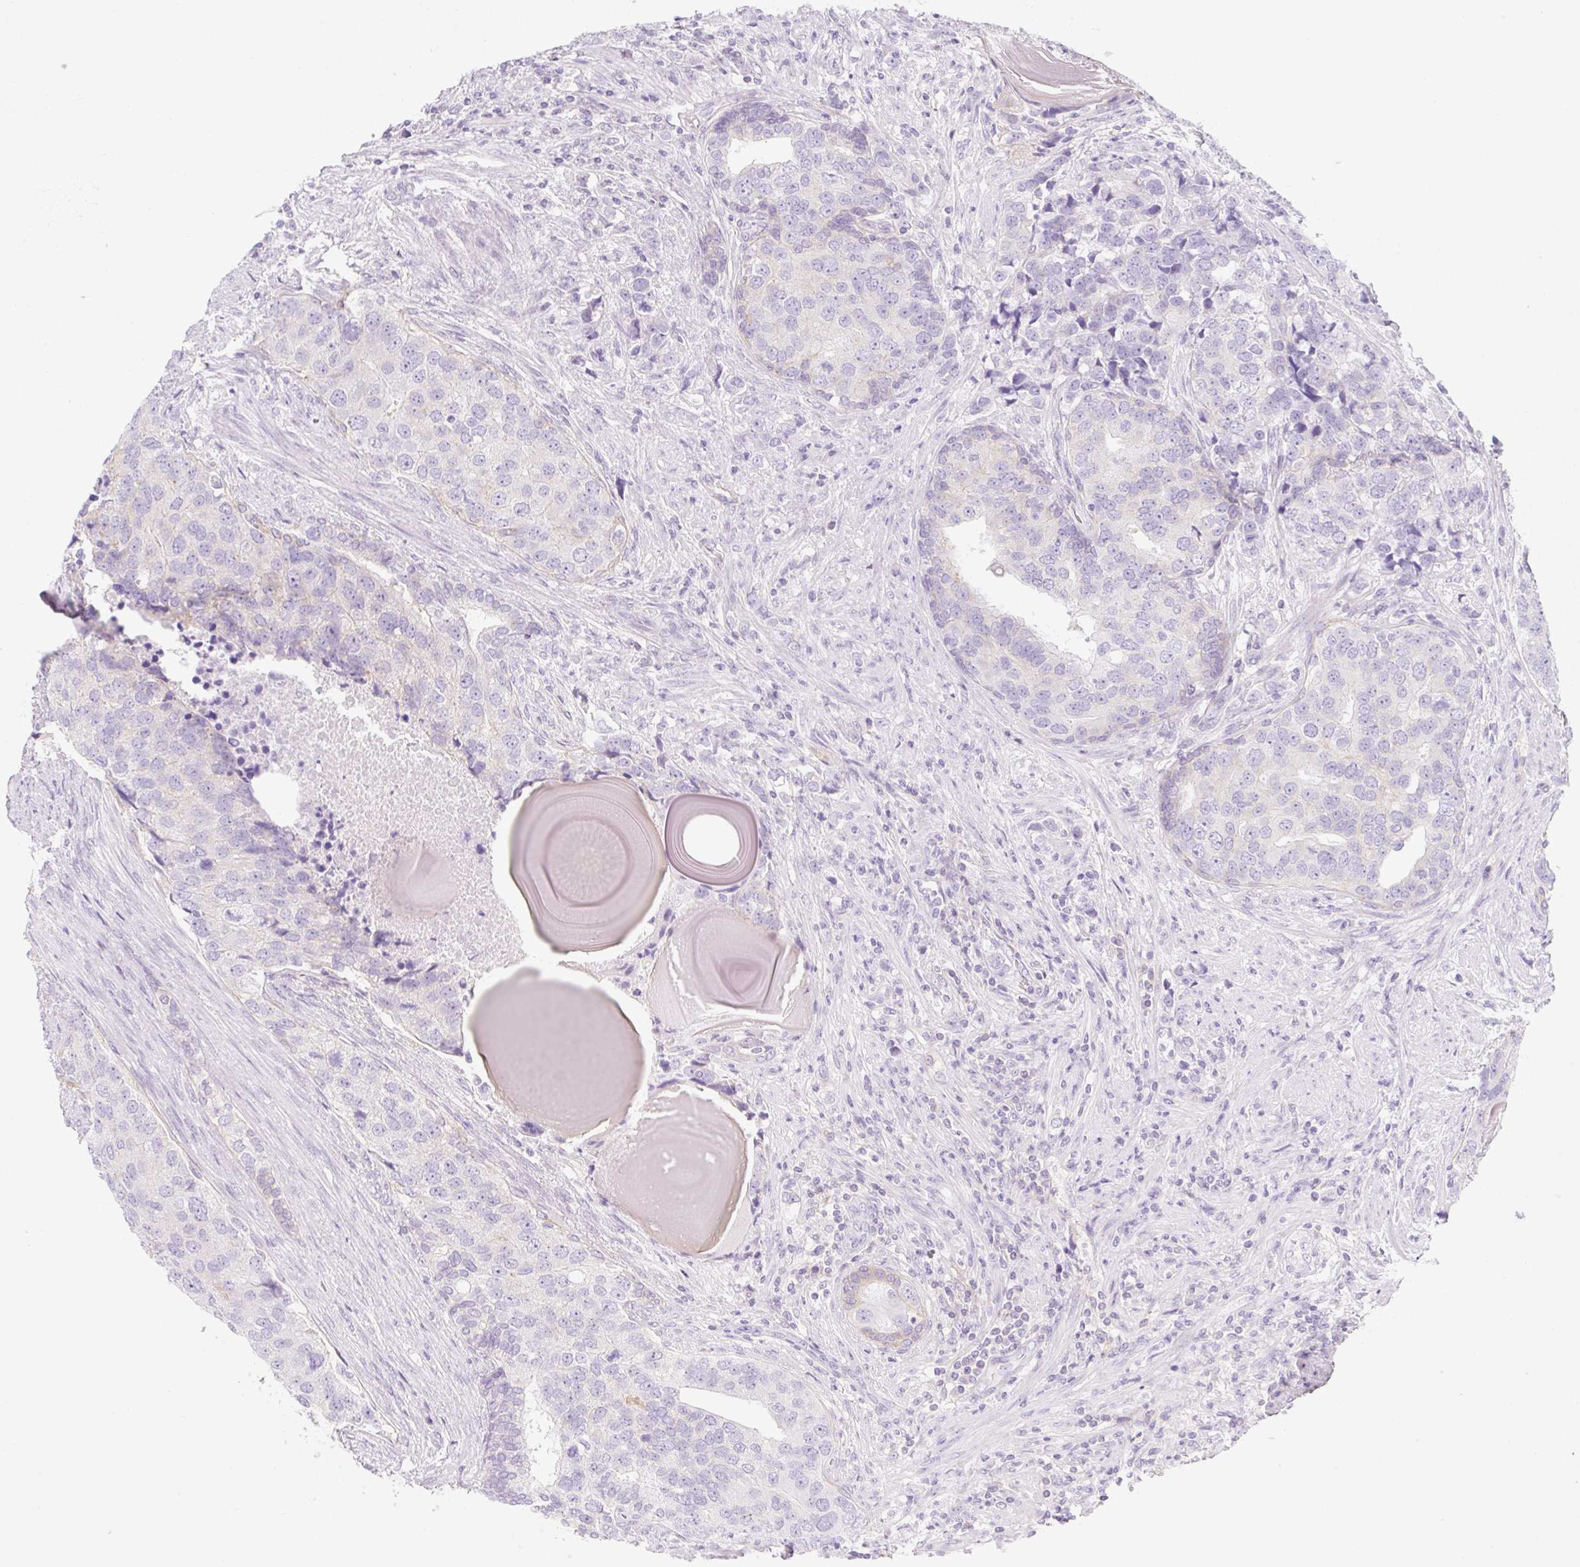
{"staining": {"intensity": "negative", "quantity": "none", "location": "none"}, "tissue": "prostate cancer", "cell_type": "Tumor cells", "image_type": "cancer", "snomed": [{"axis": "morphology", "description": "Adenocarcinoma, High grade"}, {"axis": "topography", "description": "Prostate"}], "caption": "An immunohistochemistry (IHC) photomicrograph of adenocarcinoma (high-grade) (prostate) is shown. There is no staining in tumor cells of adenocarcinoma (high-grade) (prostate). (DAB IHC with hematoxylin counter stain).", "gene": "LYVE1", "patient": {"sex": "male", "age": 68}}